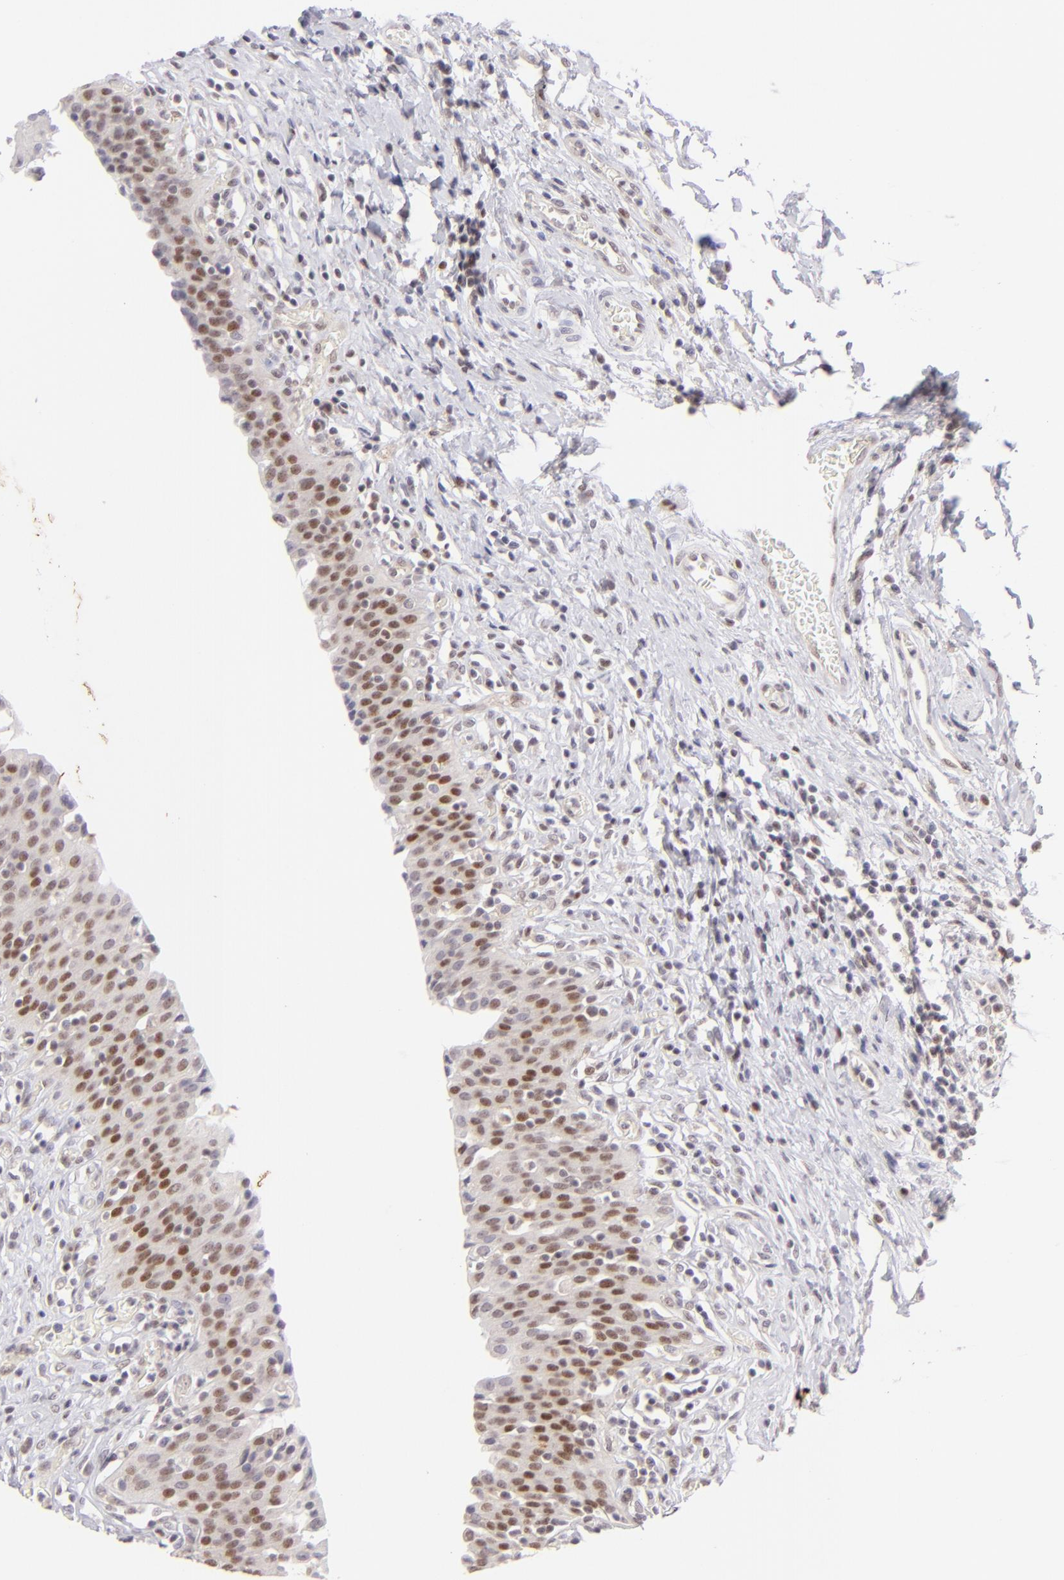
{"staining": {"intensity": "moderate", "quantity": "25%-75%", "location": "nuclear"}, "tissue": "urinary bladder", "cell_type": "Urothelial cells", "image_type": "normal", "snomed": [{"axis": "morphology", "description": "Normal tissue, NOS"}, {"axis": "topography", "description": "Urinary bladder"}], "caption": "Normal urinary bladder was stained to show a protein in brown. There is medium levels of moderate nuclear expression in about 25%-75% of urothelial cells.", "gene": "POU2F1", "patient": {"sex": "male", "age": 51}}